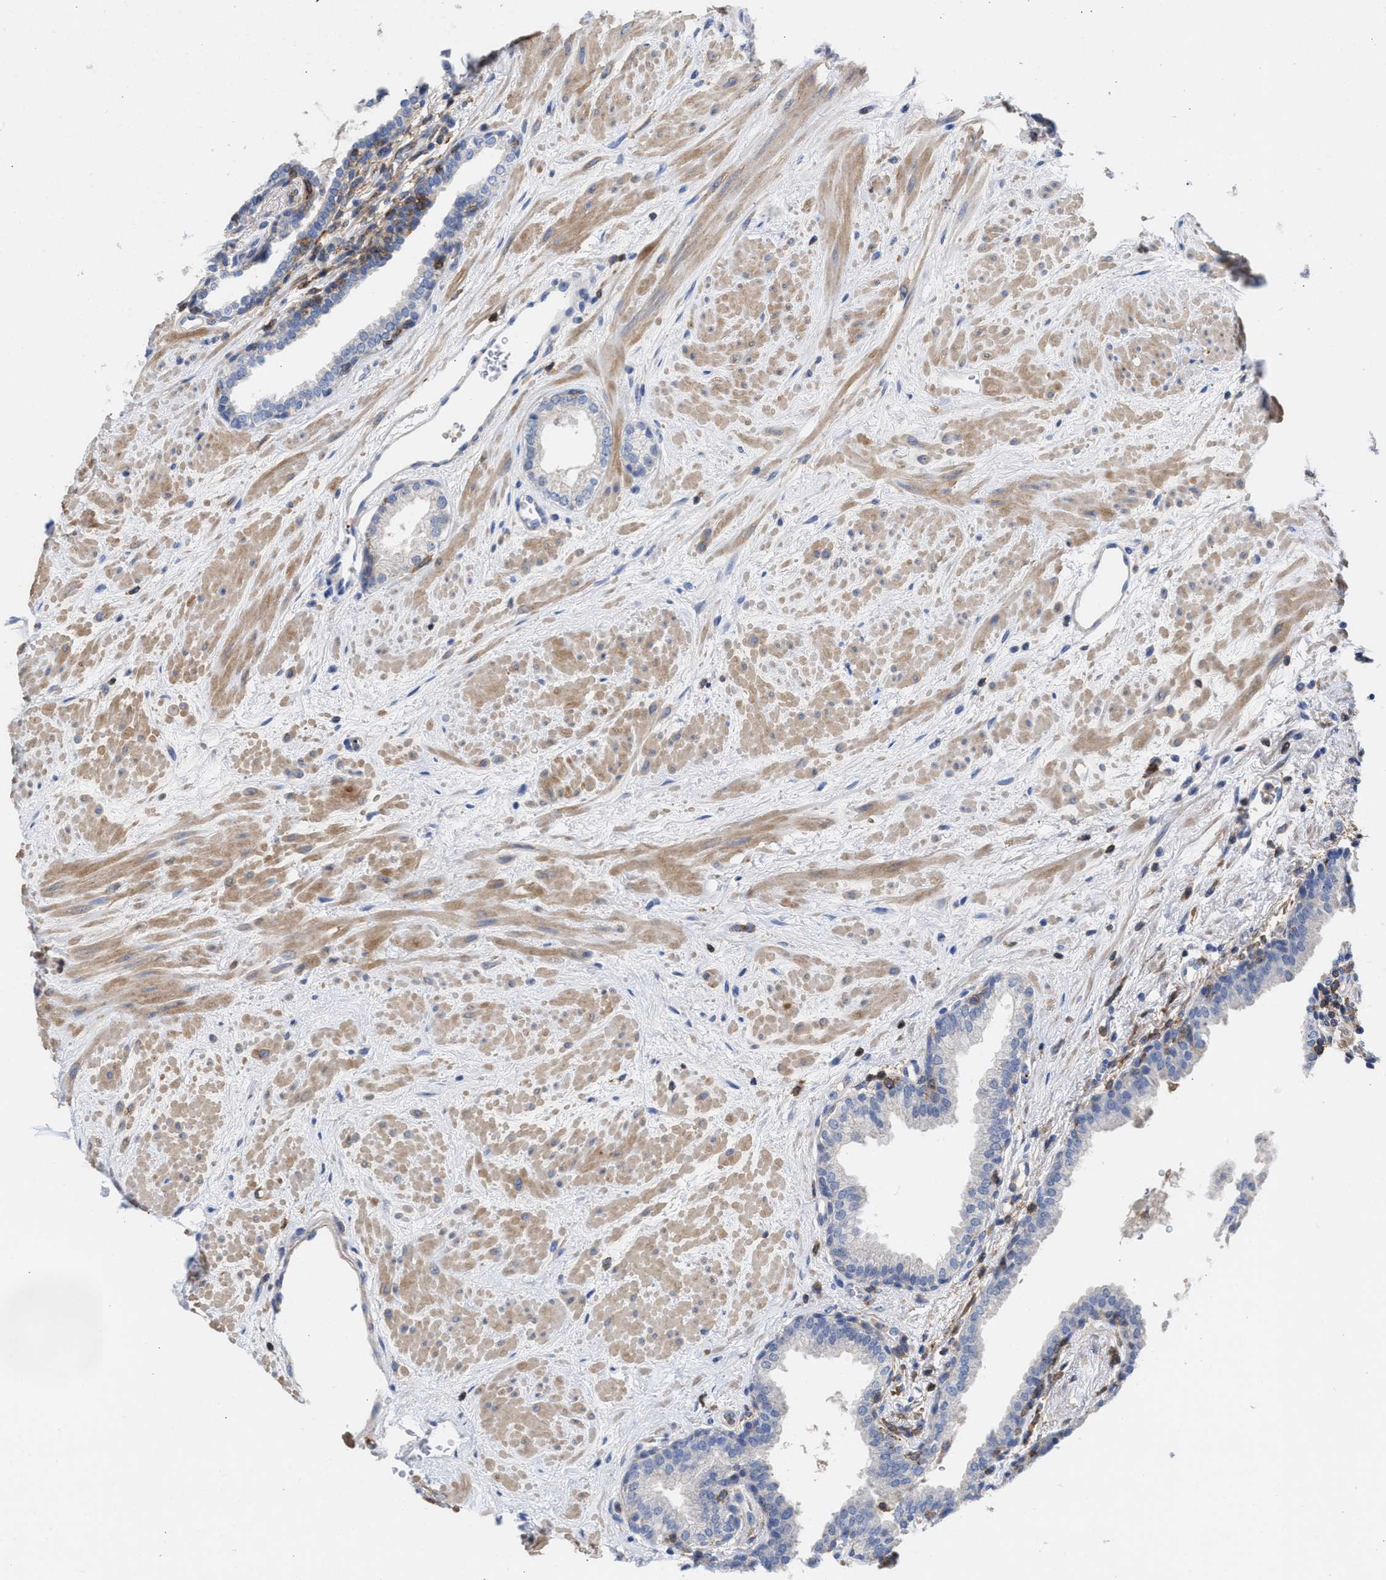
{"staining": {"intensity": "negative", "quantity": "none", "location": "none"}, "tissue": "prostate", "cell_type": "Glandular cells", "image_type": "normal", "snomed": [{"axis": "morphology", "description": "Normal tissue, NOS"}, {"axis": "topography", "description": "Prostate"}], "caption": "Immunohistochemical staining of benign prostate shows no significant expression in glandular cells. Brightfield microscopy of immunohistochemistry (IHC) stained with DAB (brown) and hematoxylin (blue), captured at high magnification.", "gene": "HS3ST5", "patient": {"sex": "male", "age": 51}}